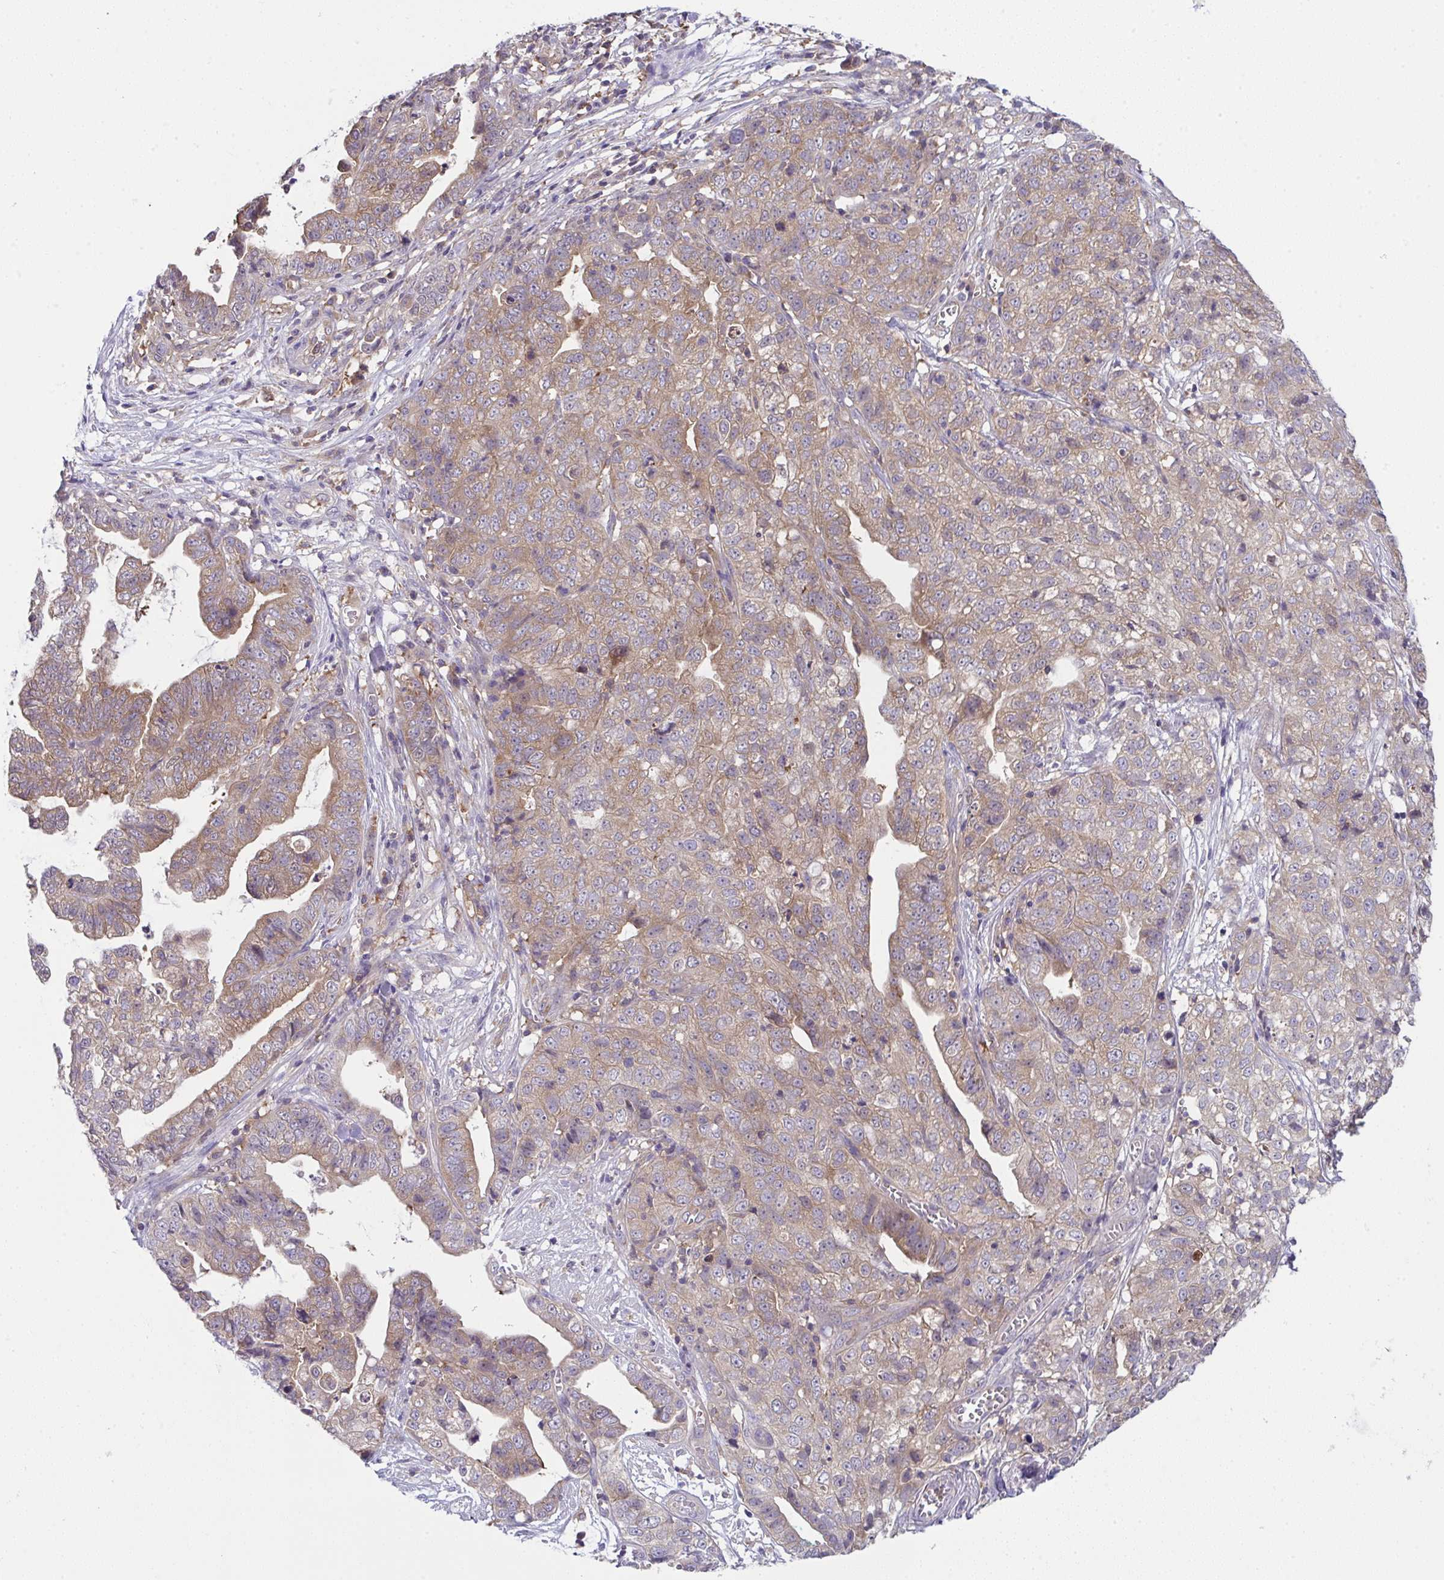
{"staining": {"intensity": "moderate", "quantity": ">75%", "location": "cytoplasmic/membranous"}, "tissue": "stomach cancer", "cell_type": "Tumor cells", "image_type": "cancer", "snomed": [{"axis": "morphology", "description": "Adenocarcinoma, NOS"}, {"axis": "topography", "description": "Stomach, upper"}], "caption": "Stomach adenocarcinoma stained for a protein (brown) reveals moderate cytoplasmic/membranous positive expression in approximately >75% of tumor cells.", "gene": "ALDH16A1", "patient": {"sex": "female", "age": 67}}